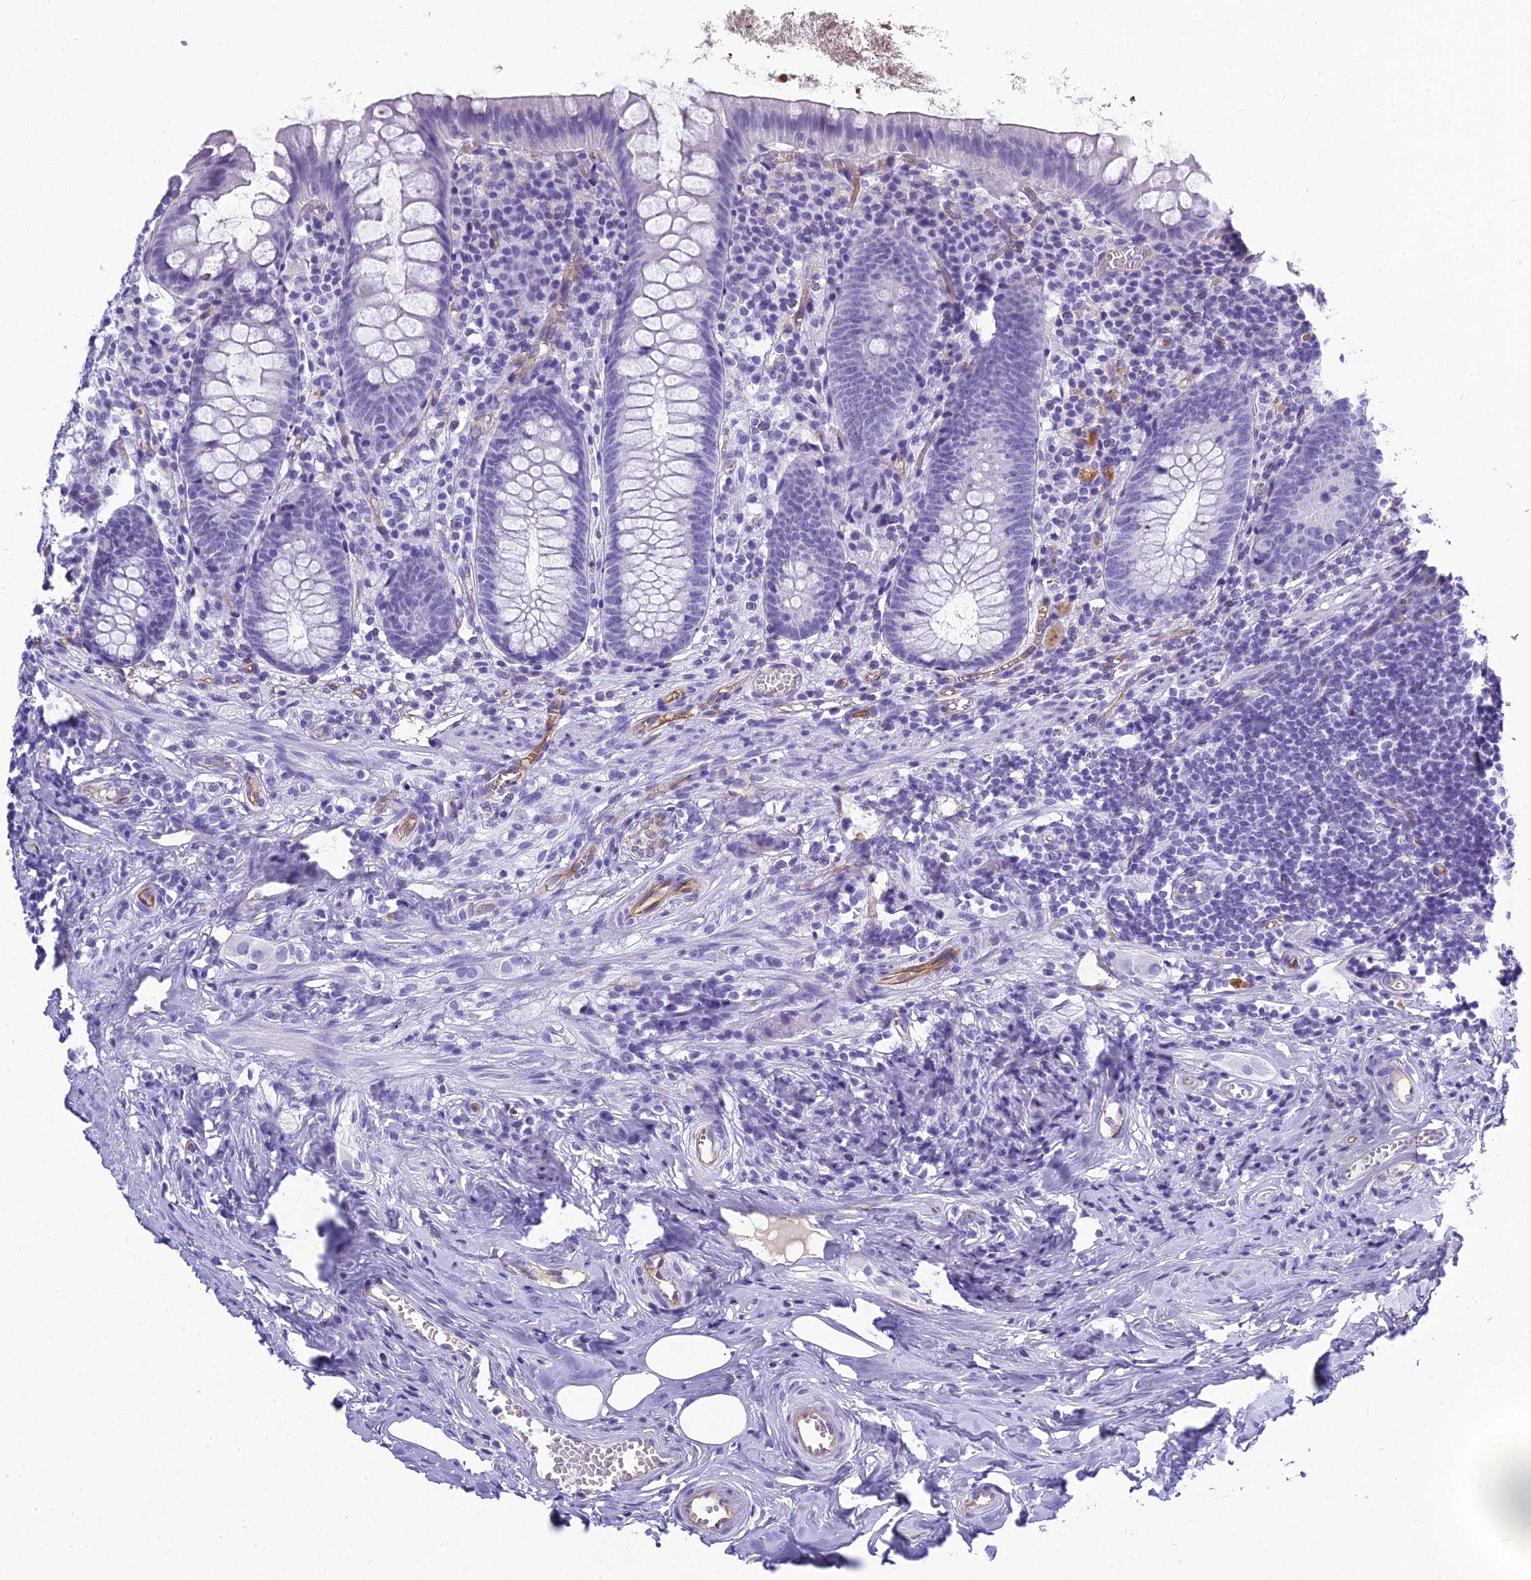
{"staining": {"intensity": "negative", "quantity": "none", "location": "none"}, "tissue": "appendix", "cell_type": "Glandular cells", "image_type": "normal", "snomed": [{"axis": "morphology", "description": "Normal tissue, NOS"}, {"axis": "topography", "description": "Appendix"}], "caption": "Image shows no protein positivity in glandular cells of unremarkable appendix. The staining is performed using DAB brown chromogen with nuclei counter-stained in using hematoxylin.", "gene": "NINJ1", "patient": {"sex": "female", "age": 51}}